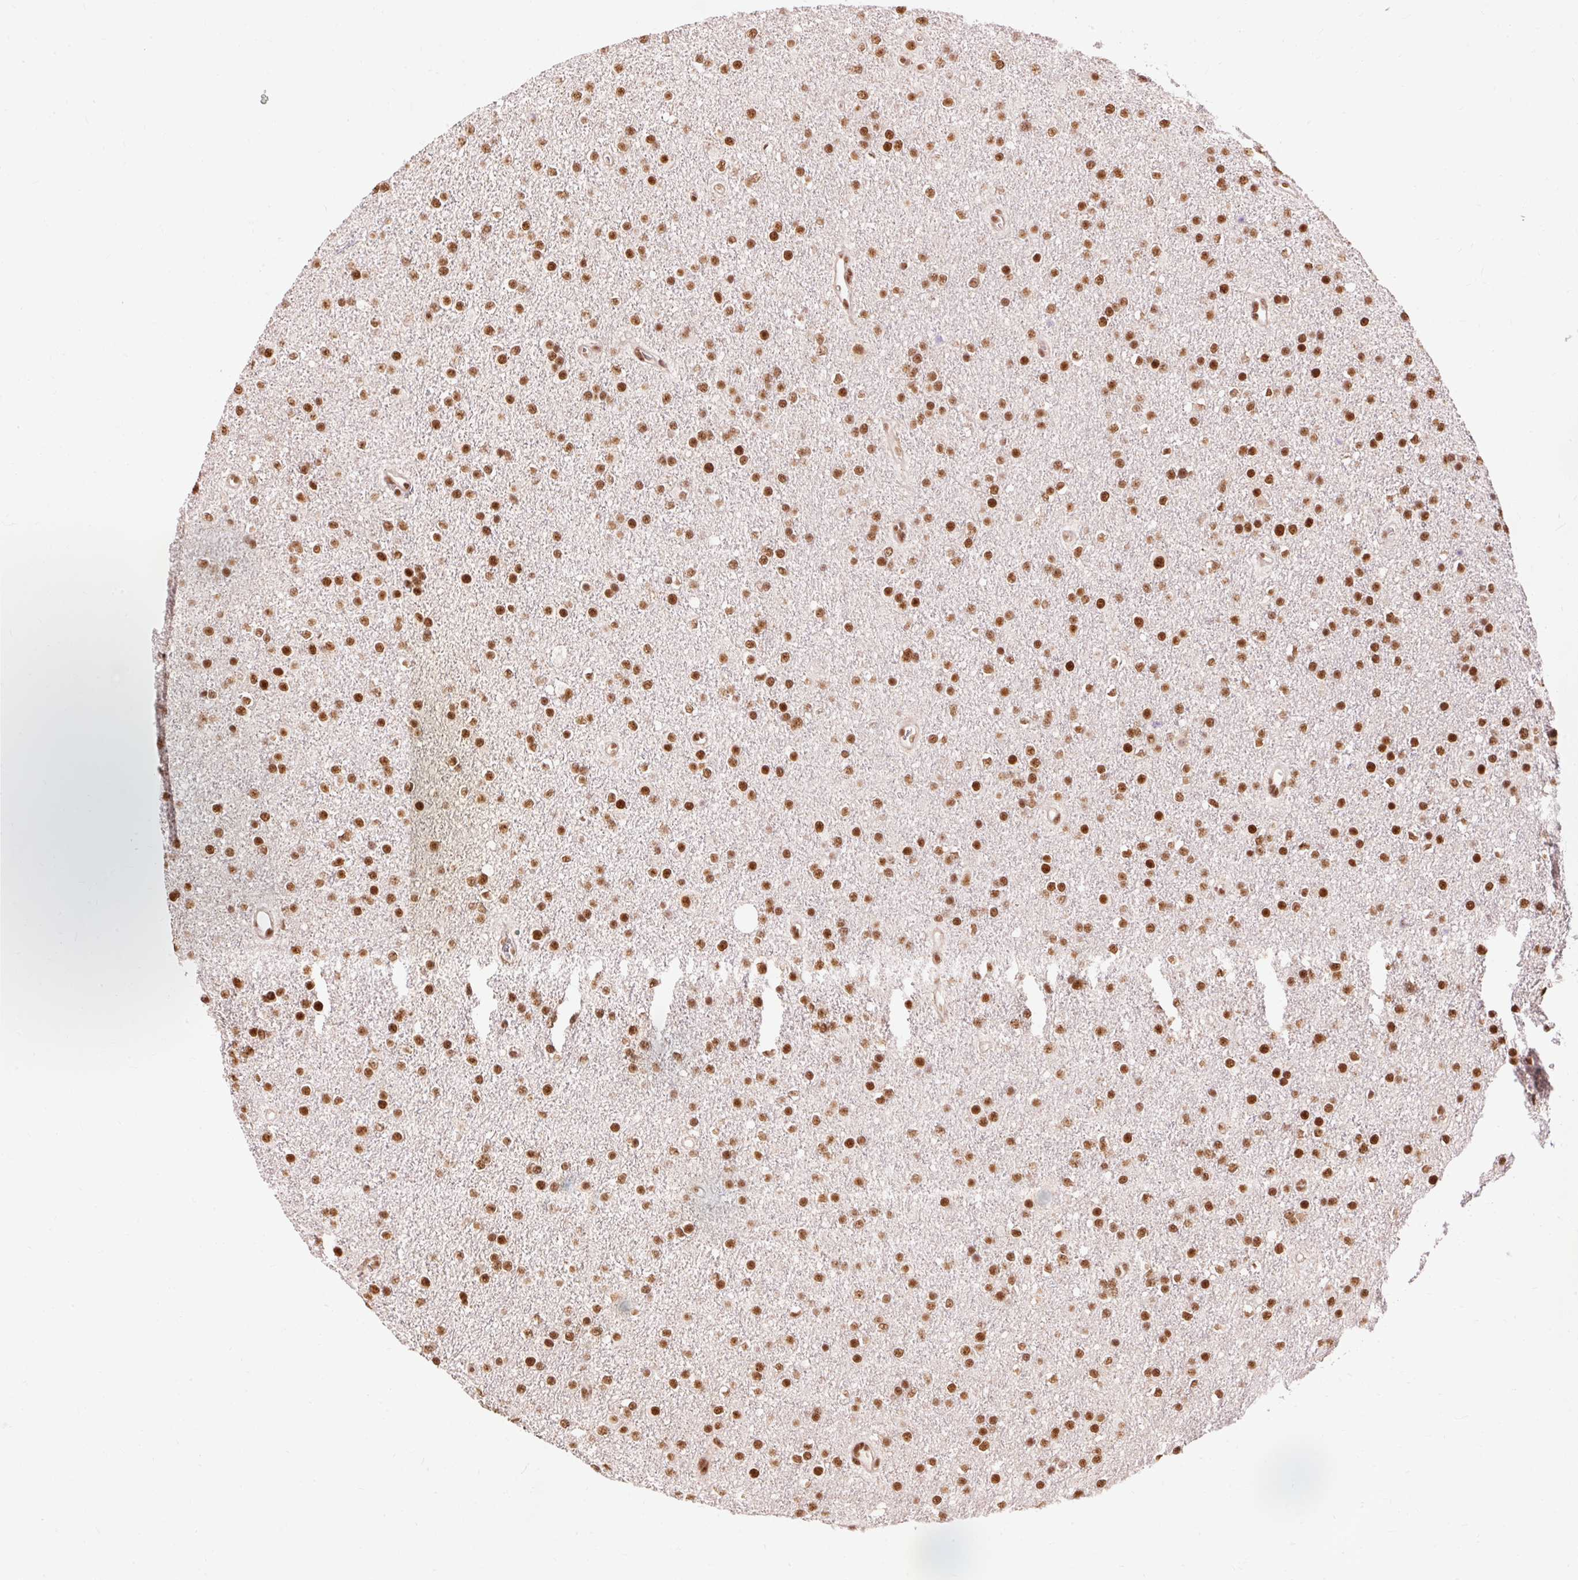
{"staining": {"intensity": "strong", "quantity": ">75%", "location": "nuclear"}, "tissue": "glioma", "cell_type": "Tumor cells", "image_type": "cancer", "snomed": [{"axis": "morphology", "description": "Glioma, malignant, Low grade"}, {"axis": "topography", "description": "Brain"}], "caption": "Glioma stained with DAB IHC exhibits high levels of strong nuclear positivity in approximately >75% of tumor cells. (brown staining indicates protein expression, while blue staining denotes nuclei).", "gene": "ZBTB44", "patient": {"sex": "female", "age": 34}}